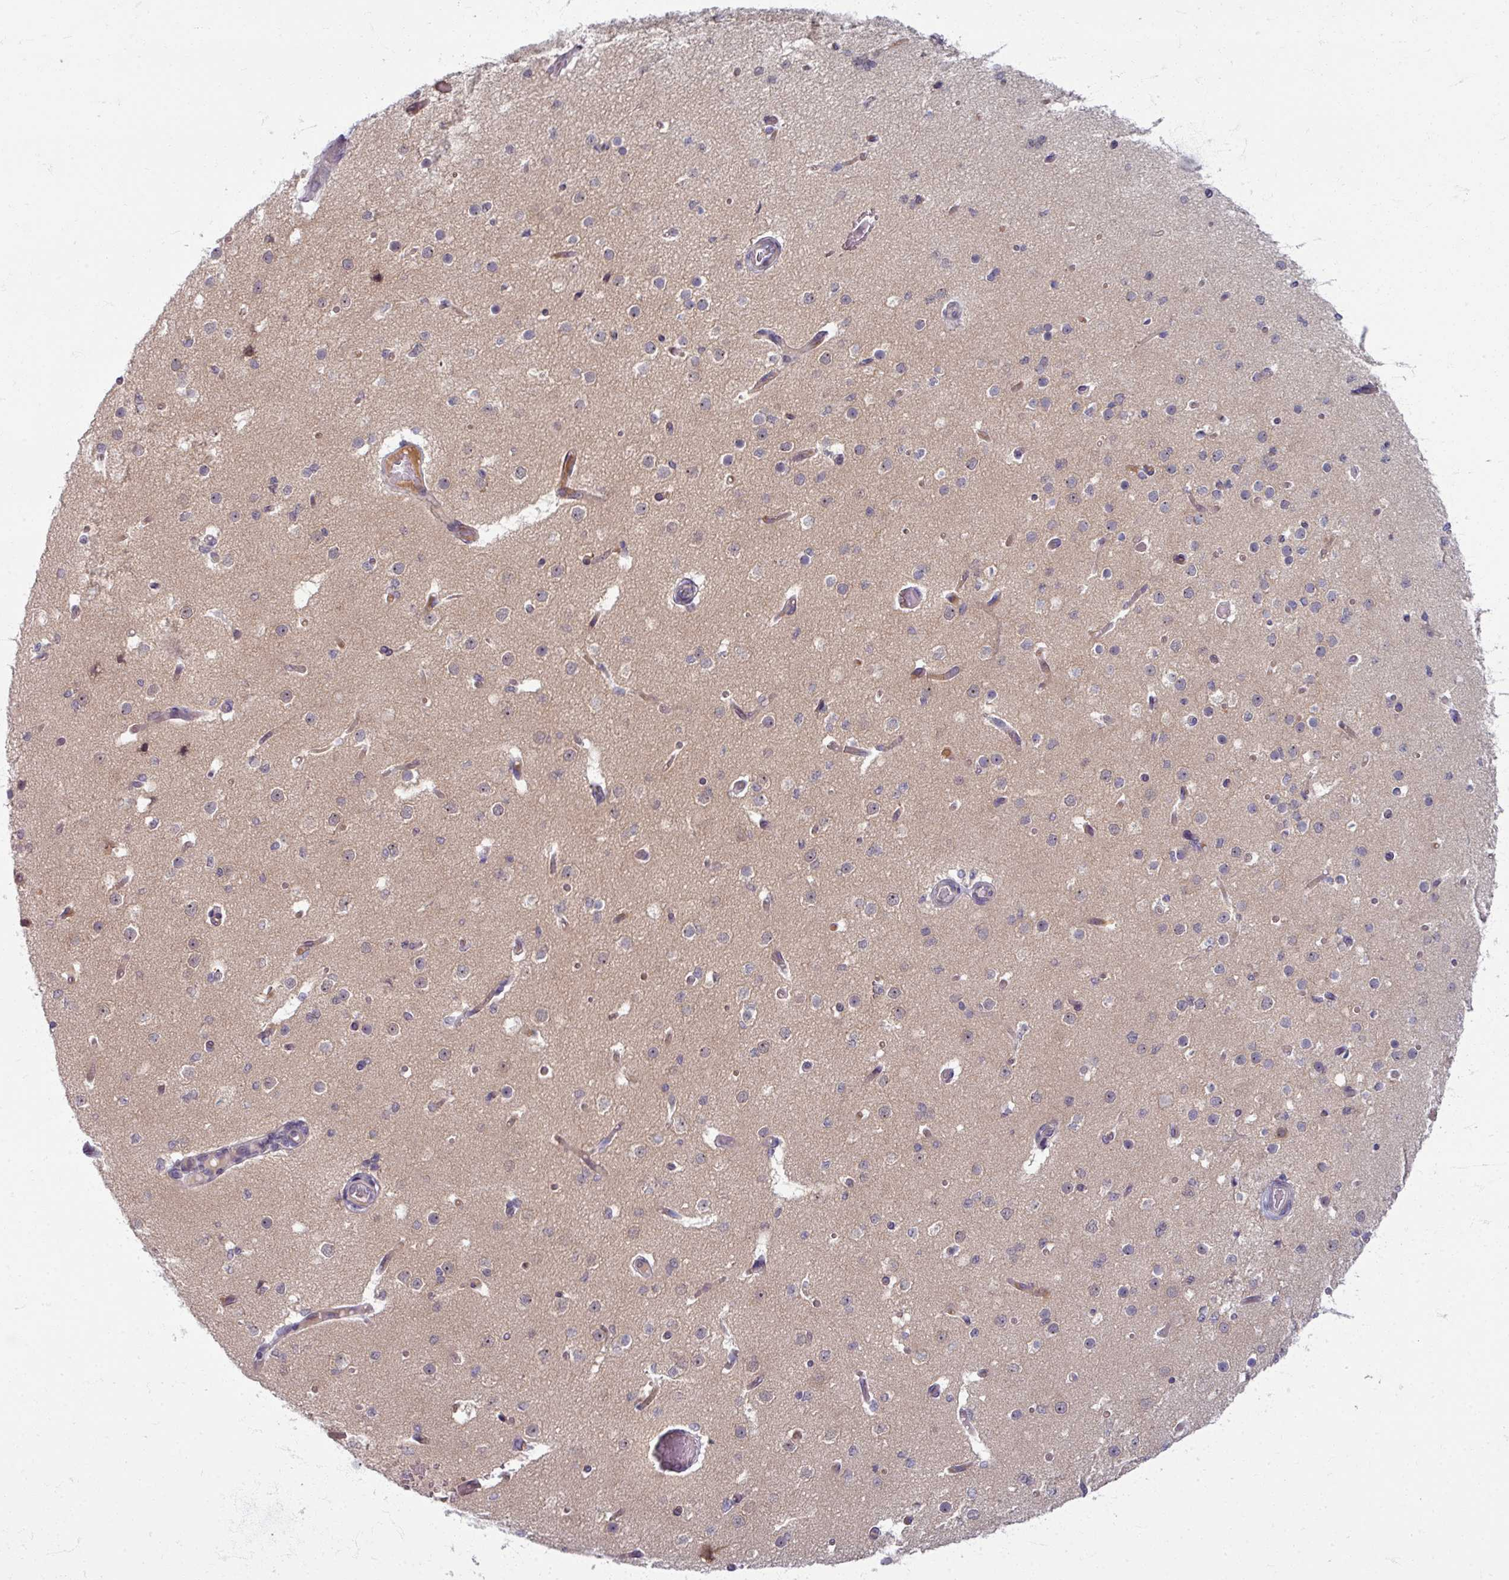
{"staining": {"intensity": "weak", "quantity": ">75%", "location": "cytoplasmic/membranous"}, "tissue": "cerebral cortex", "cell_type": "Endothelial cells", "image_type": "normal", "snomed": [{"axis": "morphology", "description": "Normal tissue, NOS"}, {"axis": "morphology", "description": "Inflammation, NOS"}, {"axis": "topography", "description": "Cerebral cortex"}], "caption": "The image shows staining of normal cerebral cortex, revealing weak cytoplasmic/membranous protein expression (brown color) within endothelial cells. The staining was performed using DAB to visualize the protein expression in brown, while the nuclei were stained in blue with hematoxylin (Magnification: 20x).", "gene": "TTLL7", "patient": {"sex": "male", "age": 6}}